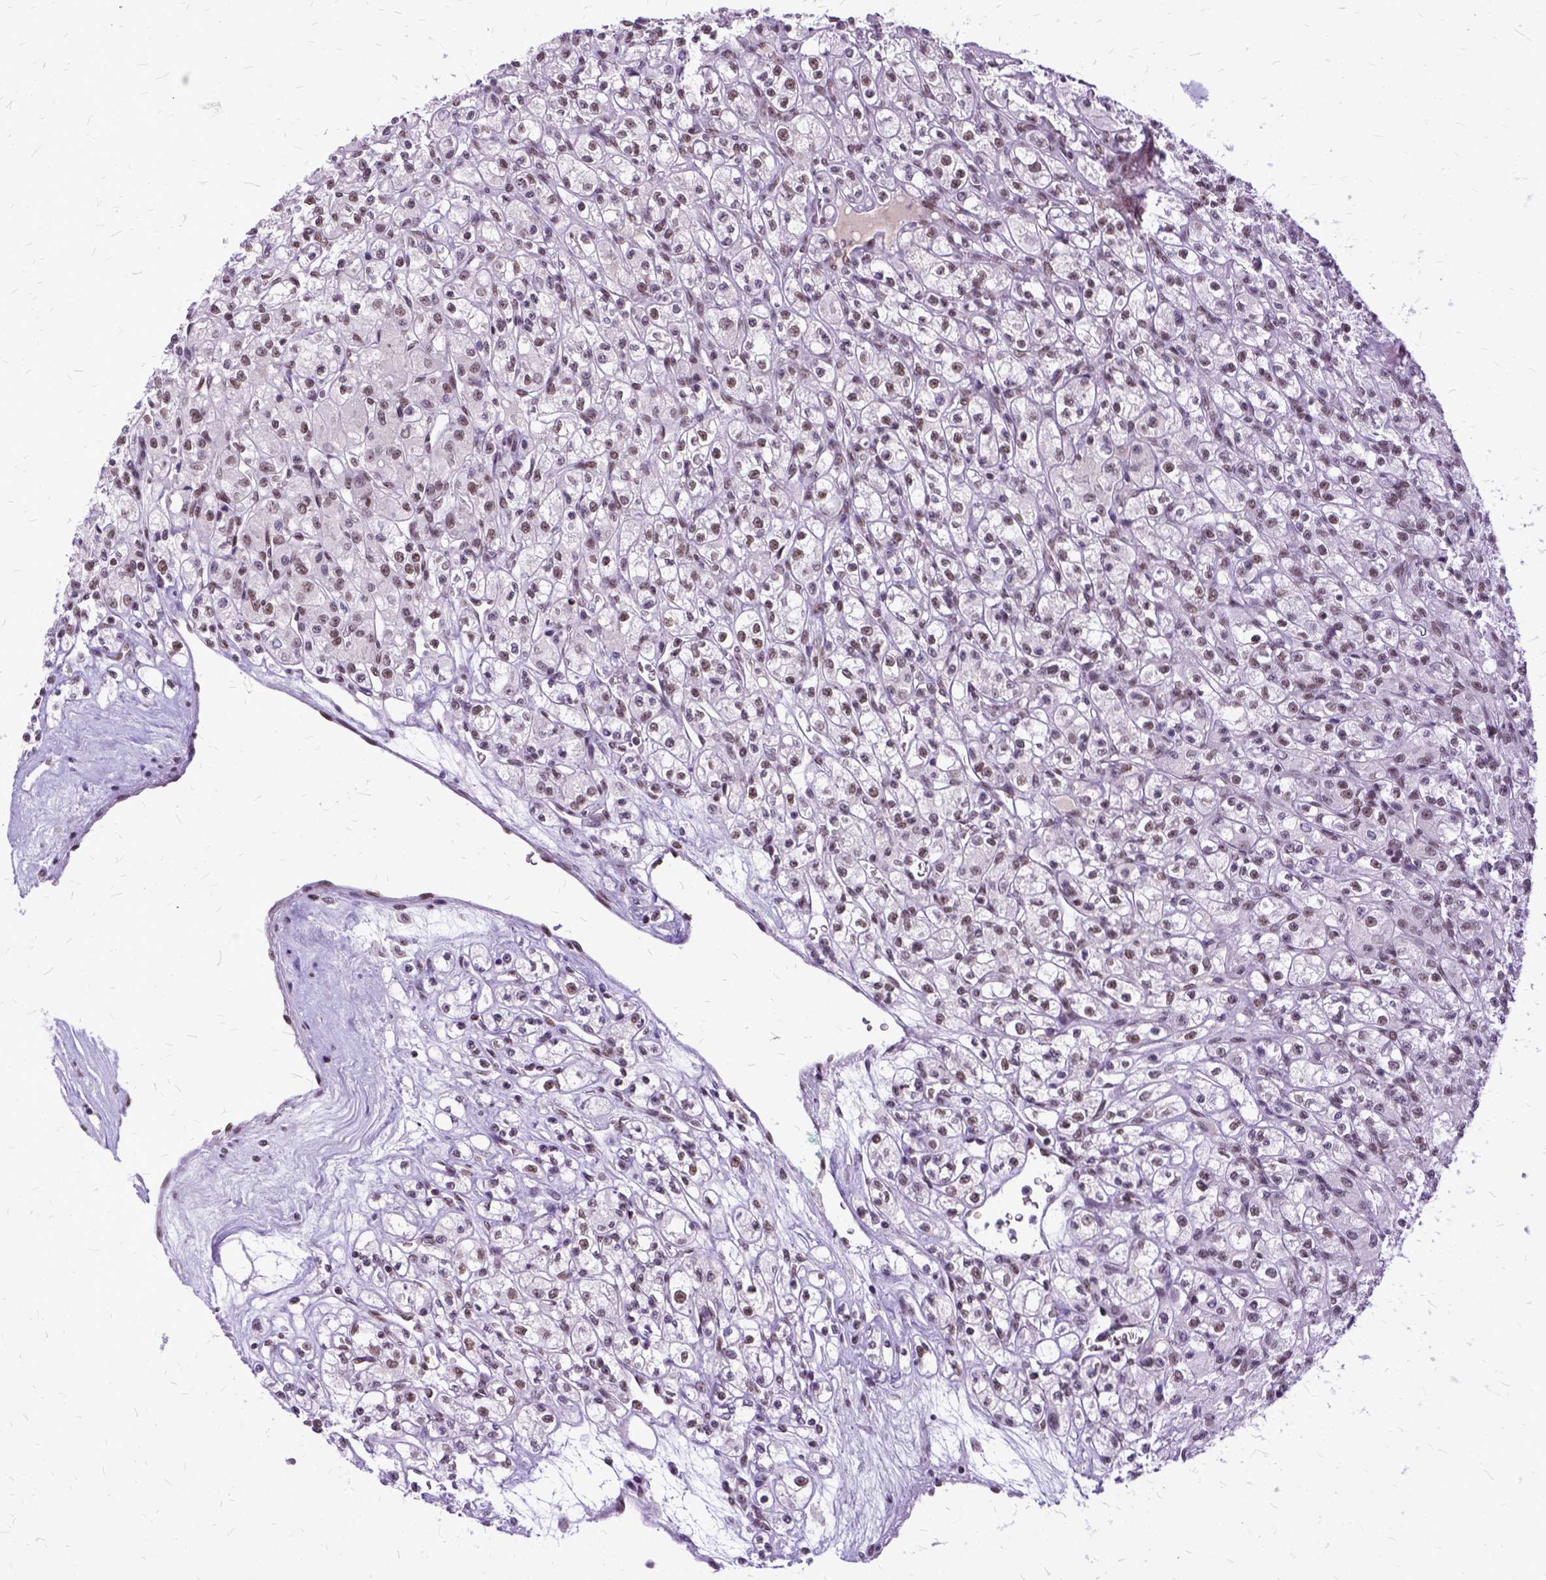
{"staining": {"intensity": "moderate", "quantity": "<25%", "location": "nuclear"}, "tissue": "renal cancer", "cell_type": "Tumor cells", "image_type": "cancer", "snomed": [{"axis": "morphology", "description": "Adenocarcinoma, NOS"}, {"axis": "topography", "description": "Kidney"}], "caption": "High-magnification brightfield microscopy of renal cancer (adenocarcinoma) stained with DAB (3,3'-diaminobenzidine) (brown) and counterstained with hematoxylin (blue). tumor cells exhibit moderate nuclear expression is appreciated in about<25% of cells. The staining was performed using DAB, with brown indicating positive protein expression. Nuclei are stained blue with hematoxylin.", "gene": "SETD1A", "patient": {"sex": "female", "age": 70}}